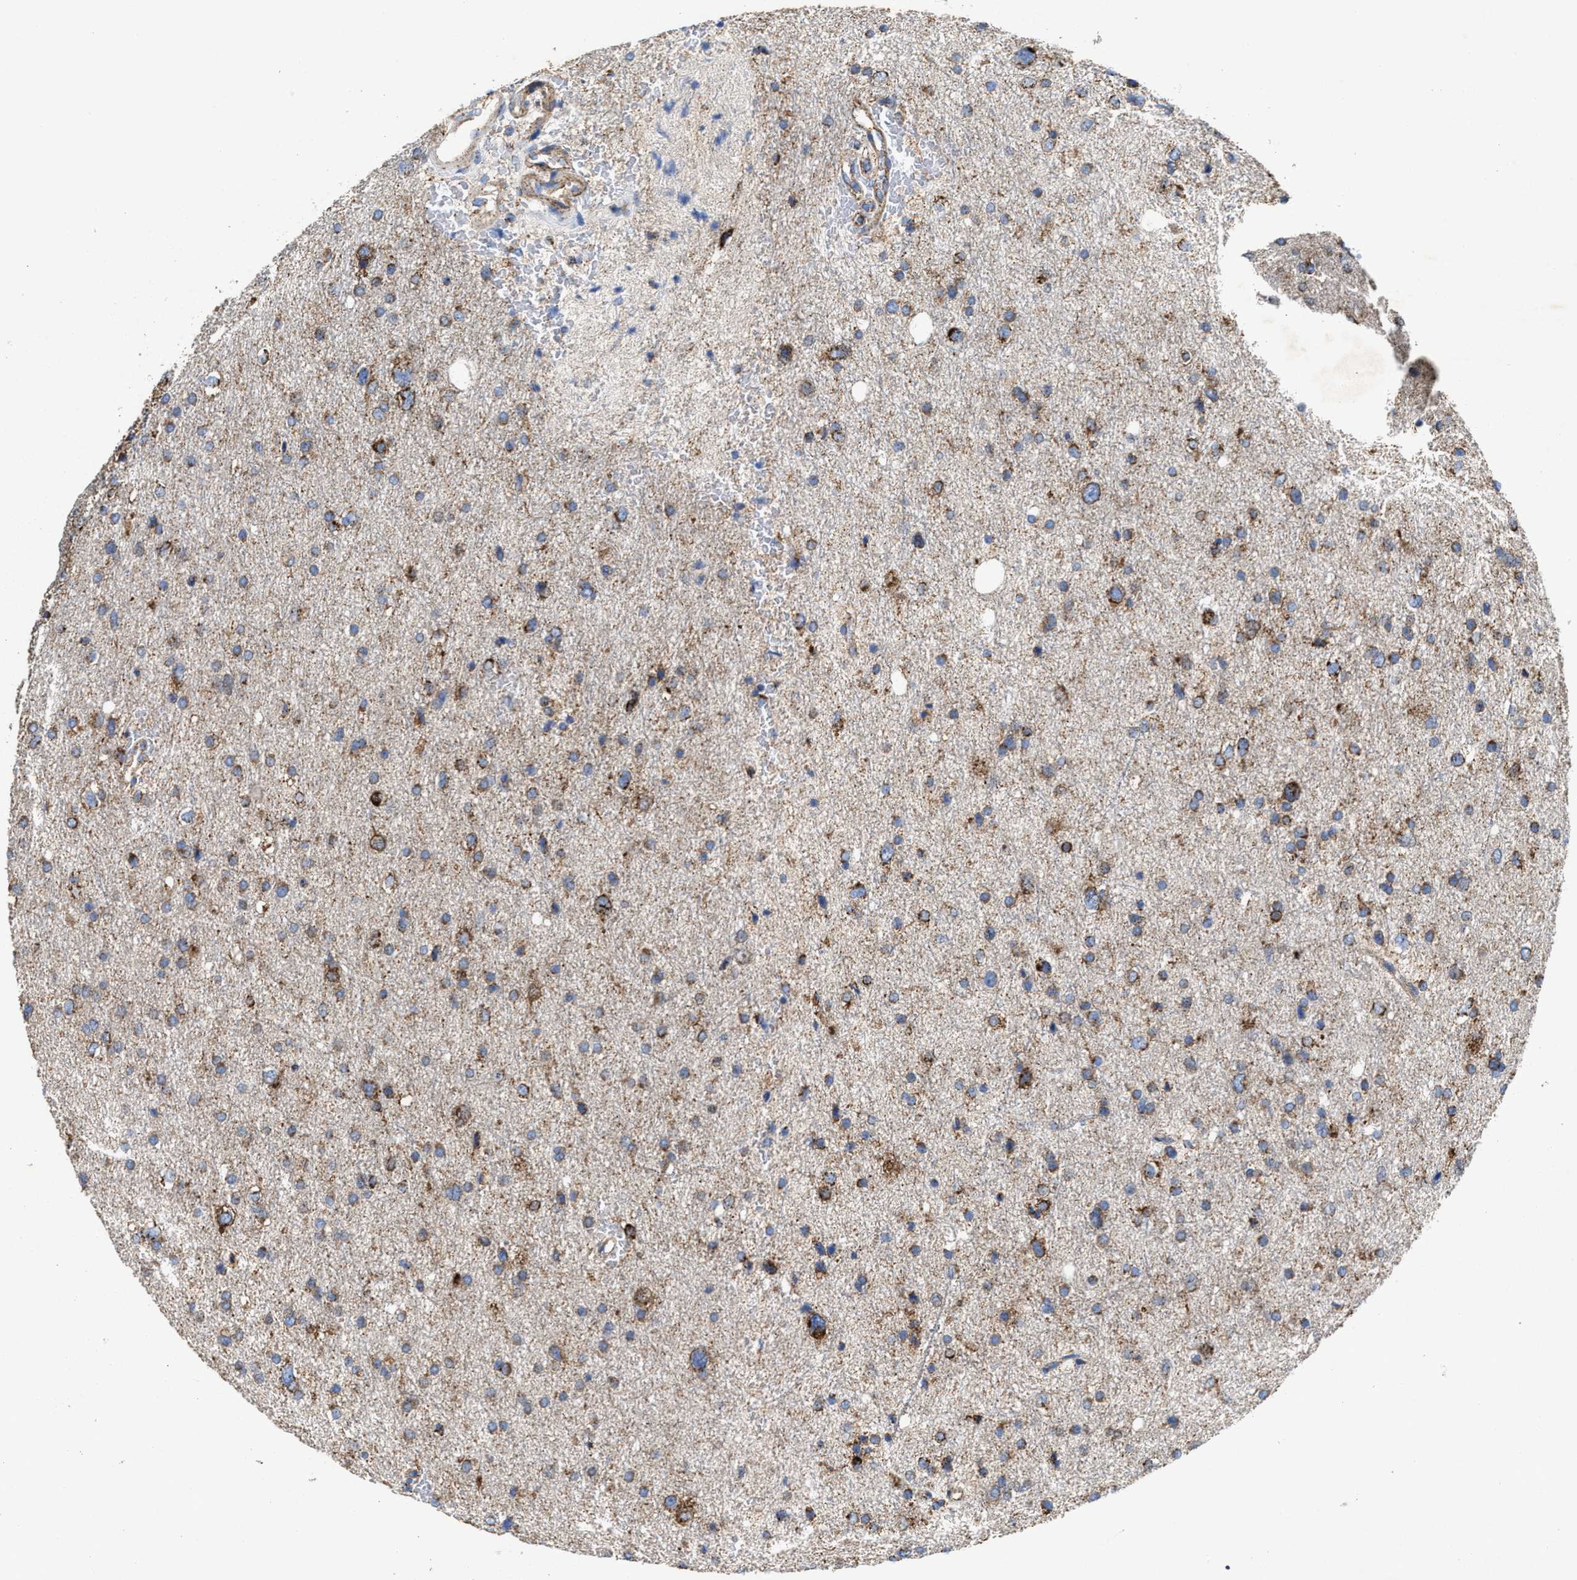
{"staining": {"intensity": "moderate", "quantity": ">75%", "location": "cytoplasmic/membranous"}, "tissue": "glioma", "cell_type": "Tumor cells", "image_type": "cancer", "snomed": [{"axis": "morphology", "description": "Glioma, malignant, Low grade"}, {"axis": "topography", "description": "Brain"}], "caption": "Approximately >75% of tumor cells in low-grade glioma (malignant) show moderate cytoplasmic/membranous protein expression as visualized by brown immunohistochemical staining.", "gene": "MECR", "patient": {"sex": "female", "age": 37}}